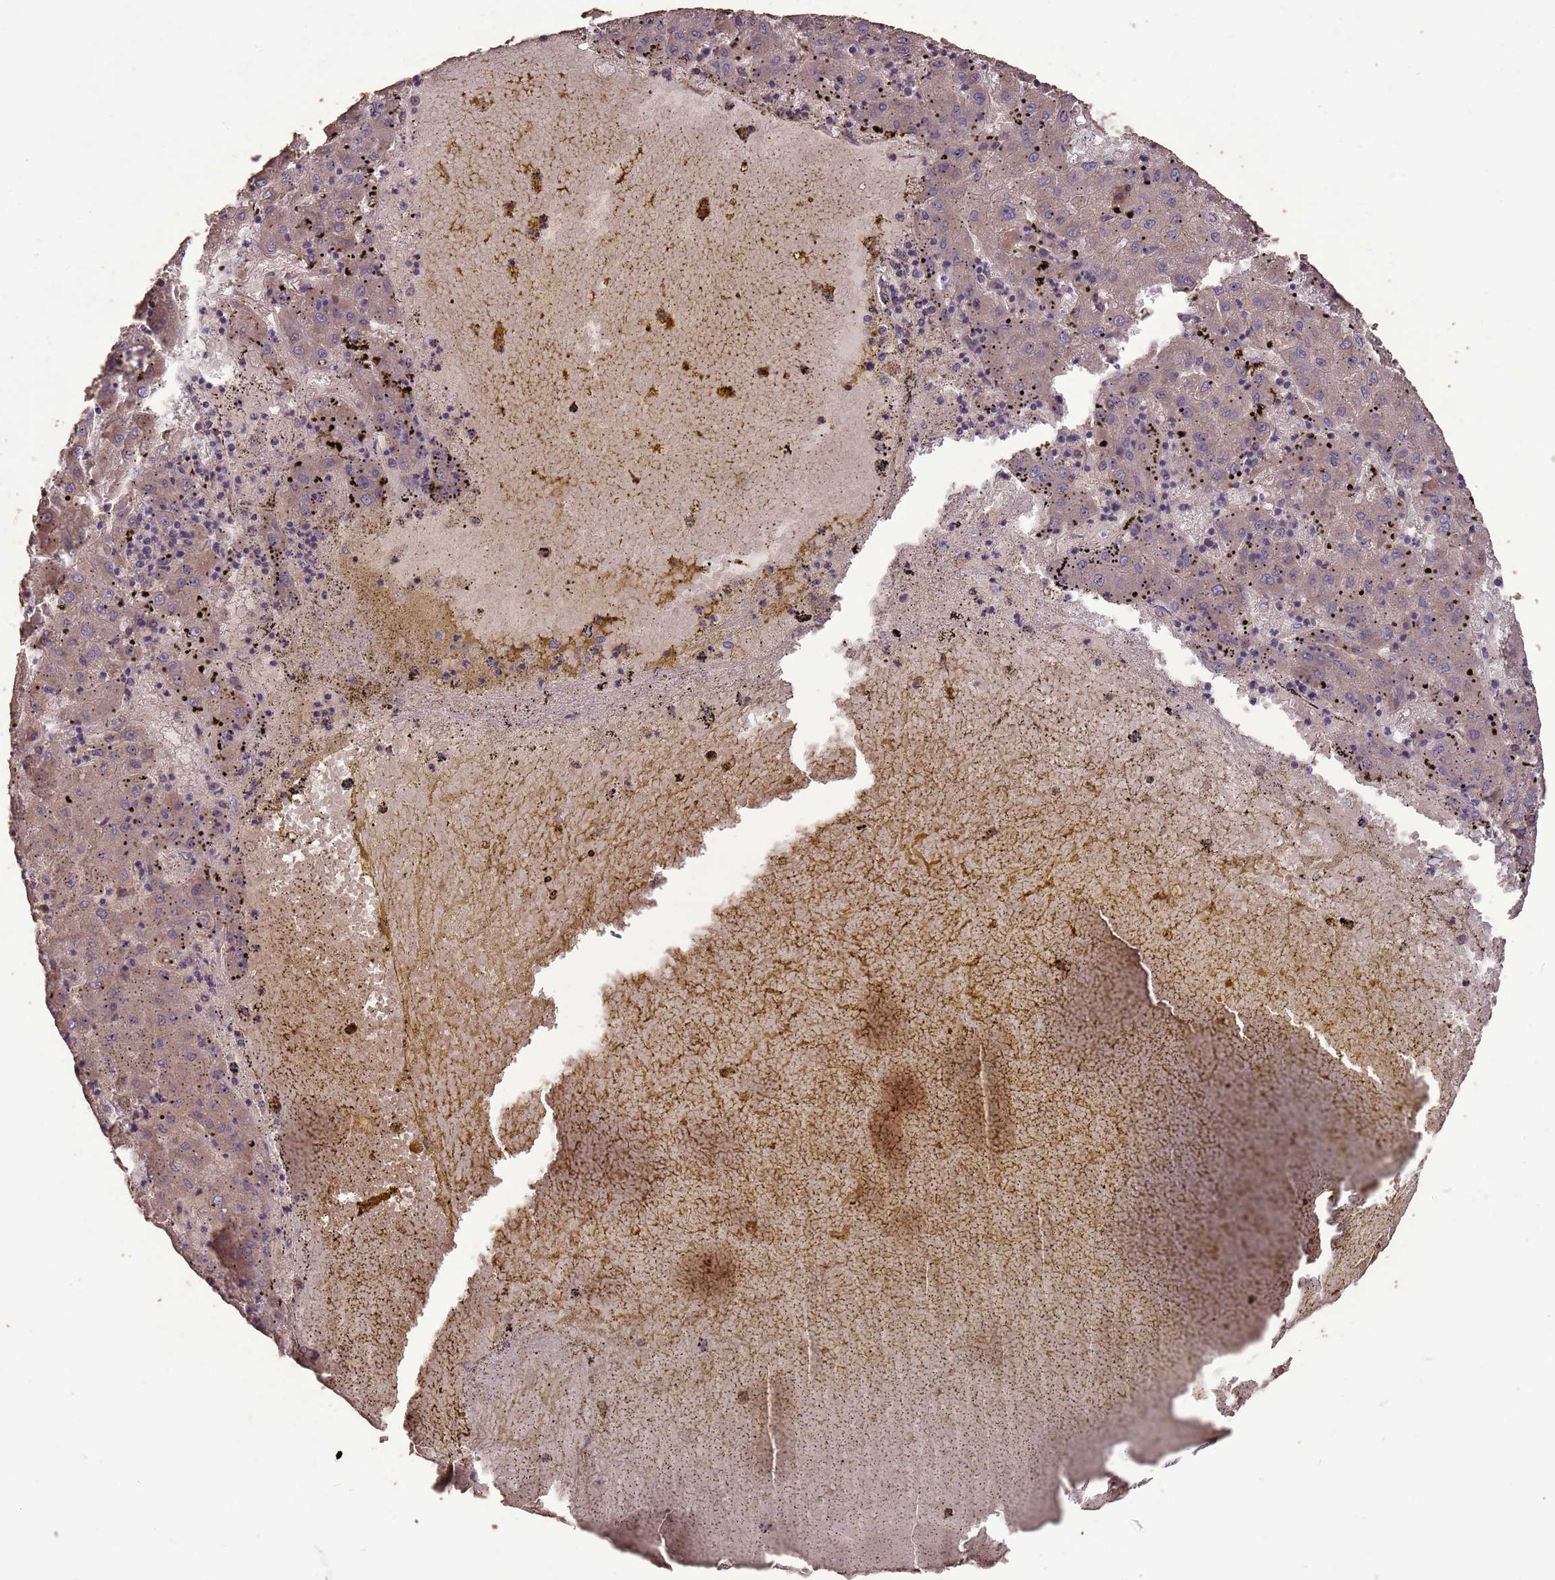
{"staining": {"intensity": "weak", "quantity": "25%-75%", "location": "cytoplasmic/membranous"}, "tissue": "liver cancer", "cell_type": "Tumor cells", "image_type": "cancer", "snomed": [{"axis": "morphology", "description": "Carcinoma, Hepatocellular, NOS"}, {"axis": "topography", "description": "Liver"}], "caption": "Immunohistochemical staining of human liver cancer displays low levels of weak cytoplasmic/membranous protein staining in approximately 25%-75% of tumor cells.", "gene": "SLC9B2", "patient": {"sex": "male", "age": 72}}